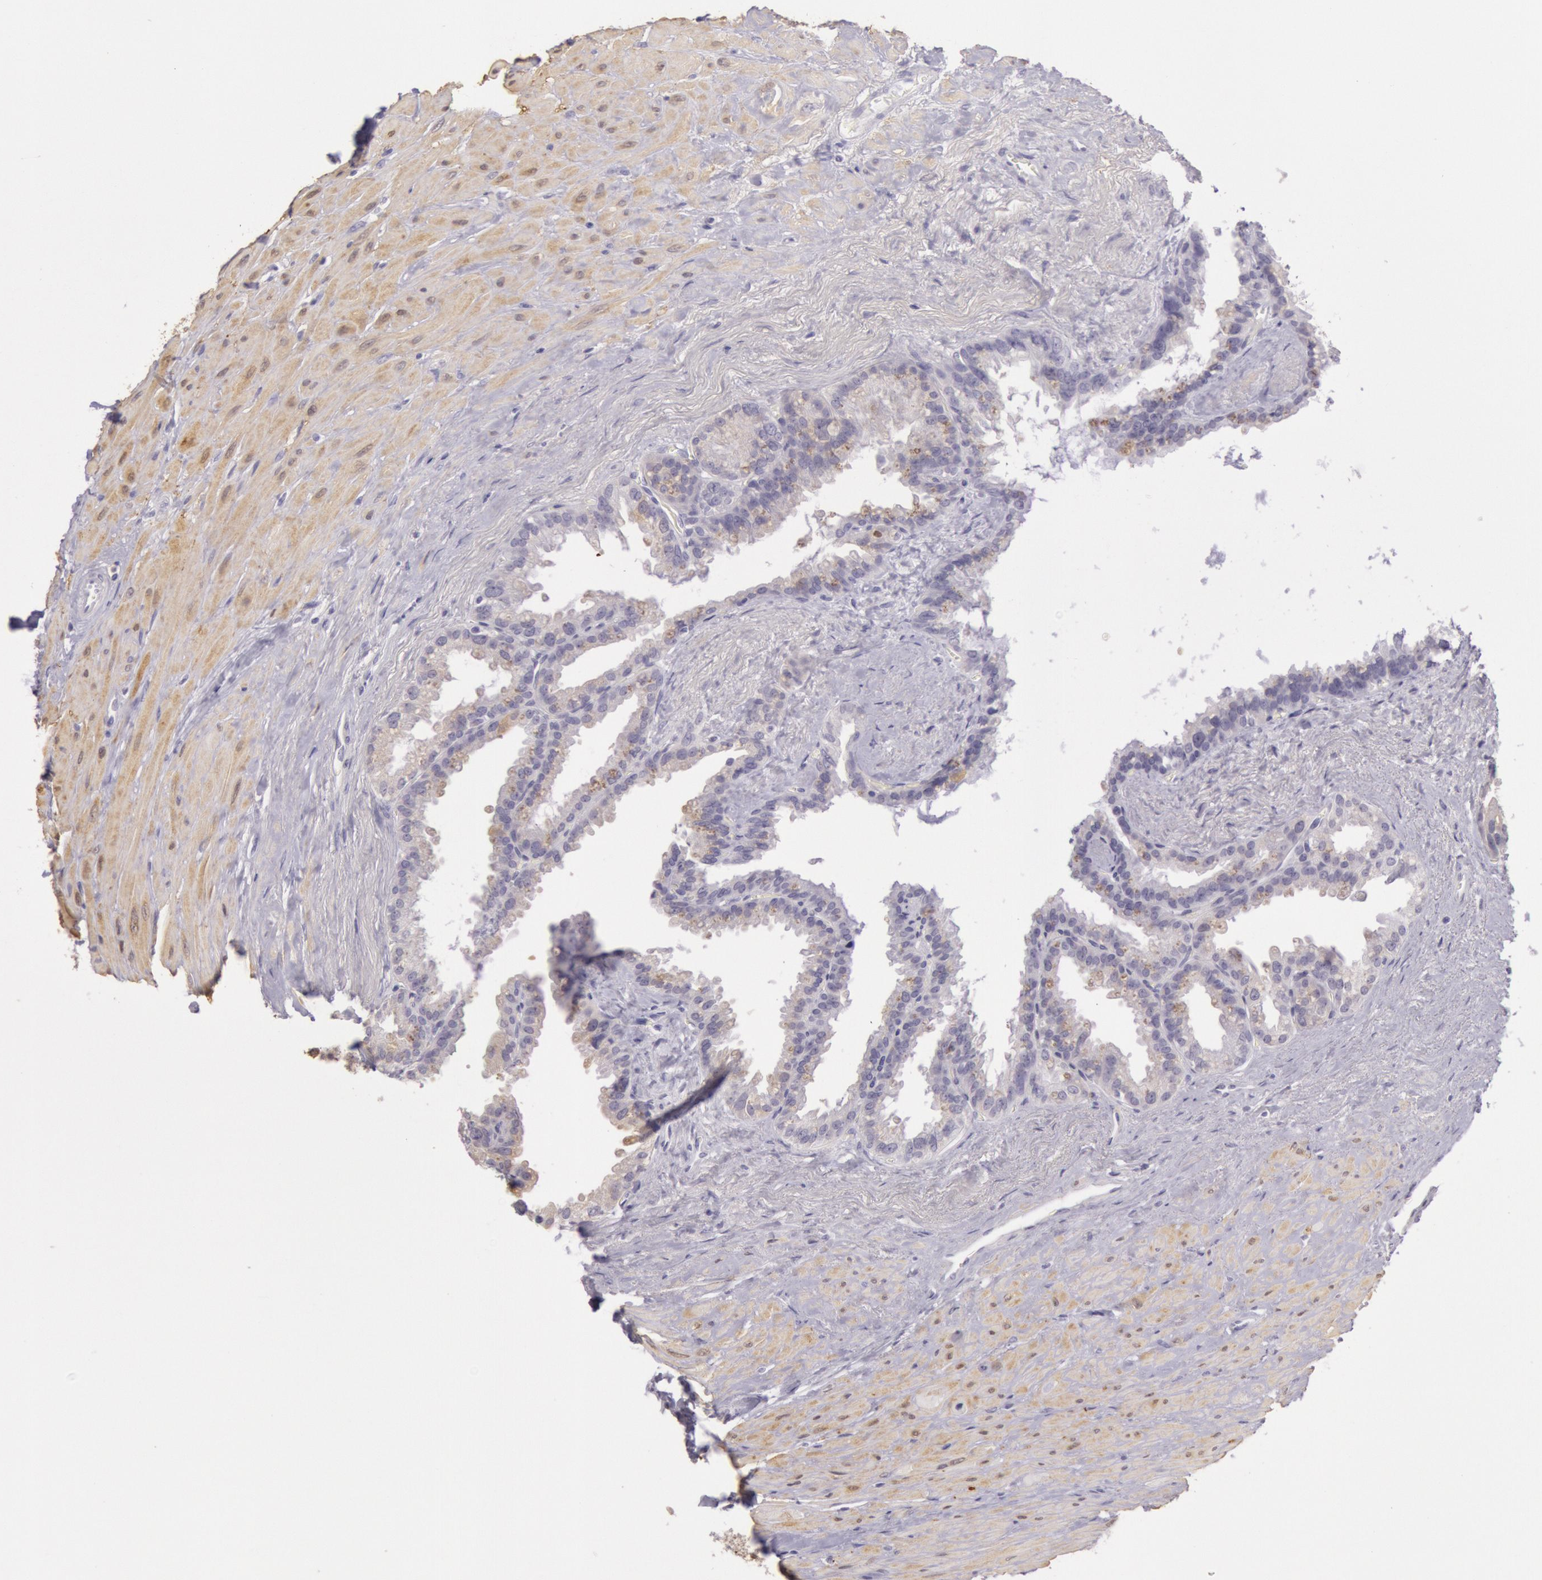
{"staining": {"intensity": "weak", "quantity": "<25%", "location": "cytoplasmic/membranous"}, "tissue": "seminal vesicle", "cell_type": "Glandular cells", "image_type": "normal", "snomed": [{"axis": "morphology", "description": "Normal tissue, NOS"}, {"axis": "topography", "description": "Prostate"}, {"axis": "topography", "description": "Seminal veicle"}], "caption": "An IHC micrograph of unremarkable seminal vesicle is shown. There is no staining in glandular cells of seminal vesicle. Brightfield microscopy of IHC stained with DAB (brown) and hematoxylin (blue), captured at high magnification.", "gene": "CKB", "patient": {"sex": "male", "age": 63}}